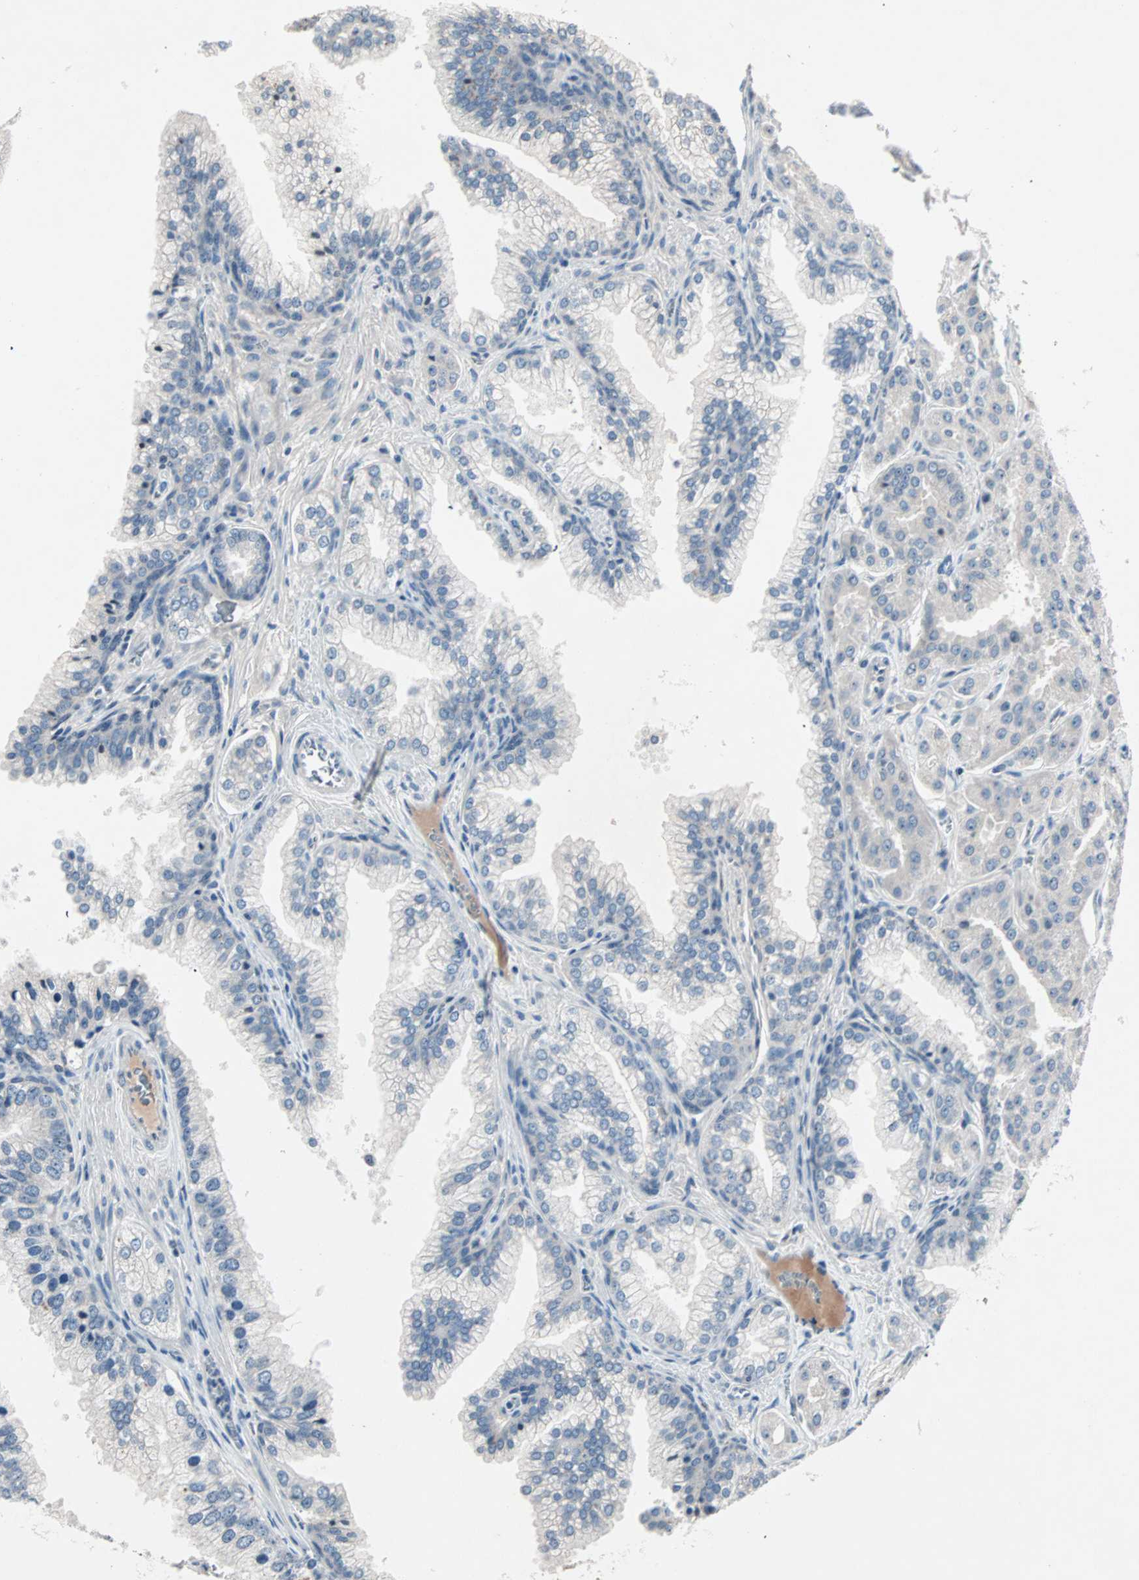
{"staining": {"intensity": "negative", "quantity": "none", "location": "none"}, "tissue": "prostate cancer", "cell_type": "Tumor cells", "image_type": "cancer", "snomed": [{"axis": "morphology", "description": "Adenocarcinoma, Low grade"}, {"axis": "topography", "description": "Prostate"}], "caption": "This is an immunohistochemistry (IHC) histopathology image of human prostate cancer. There is no expression in tumor cells.", "gene": "CCNE2", "patient": {"sex": "male", "age": 59}}